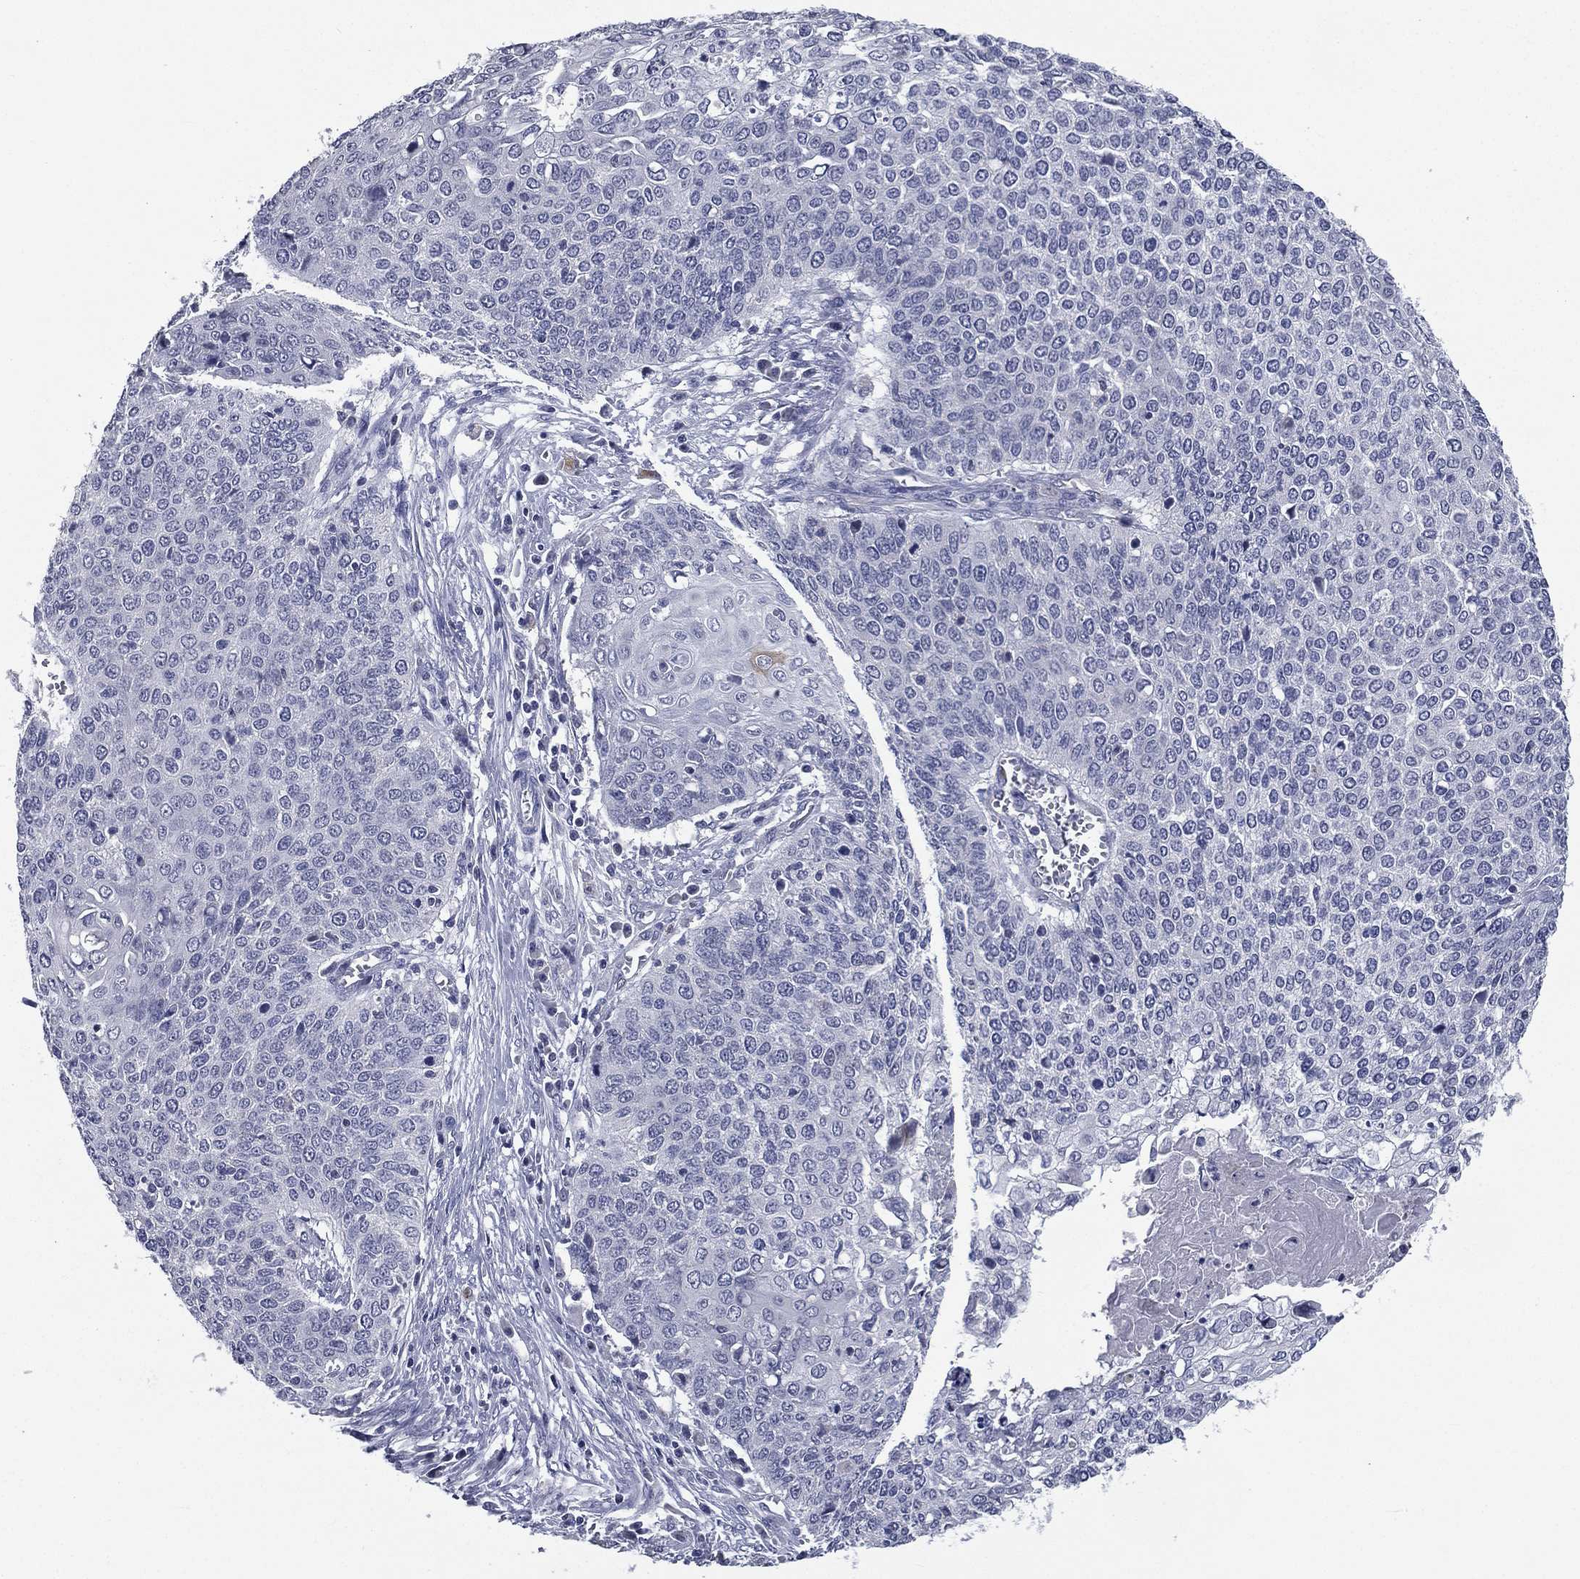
{"staining": {"intensity": "negative", "quantity": "none", "location": "none"}, "tissue": "cervical cancer", "cell_type": "Tumor cells", "image_type": "cancer", "snomed": [{"axis": "morphology", "description": "Squamous cell carcinoma, NOS"}, {"axis": "topography", "description": "Cervix"}], "caption": "A histopathology image of cervical cancer (squamous cell carcinoma) stained for a protein displays no brown staining in tumor cells.", "gene": "IFT27", "patient": {"sex": "female", "age": 39}}